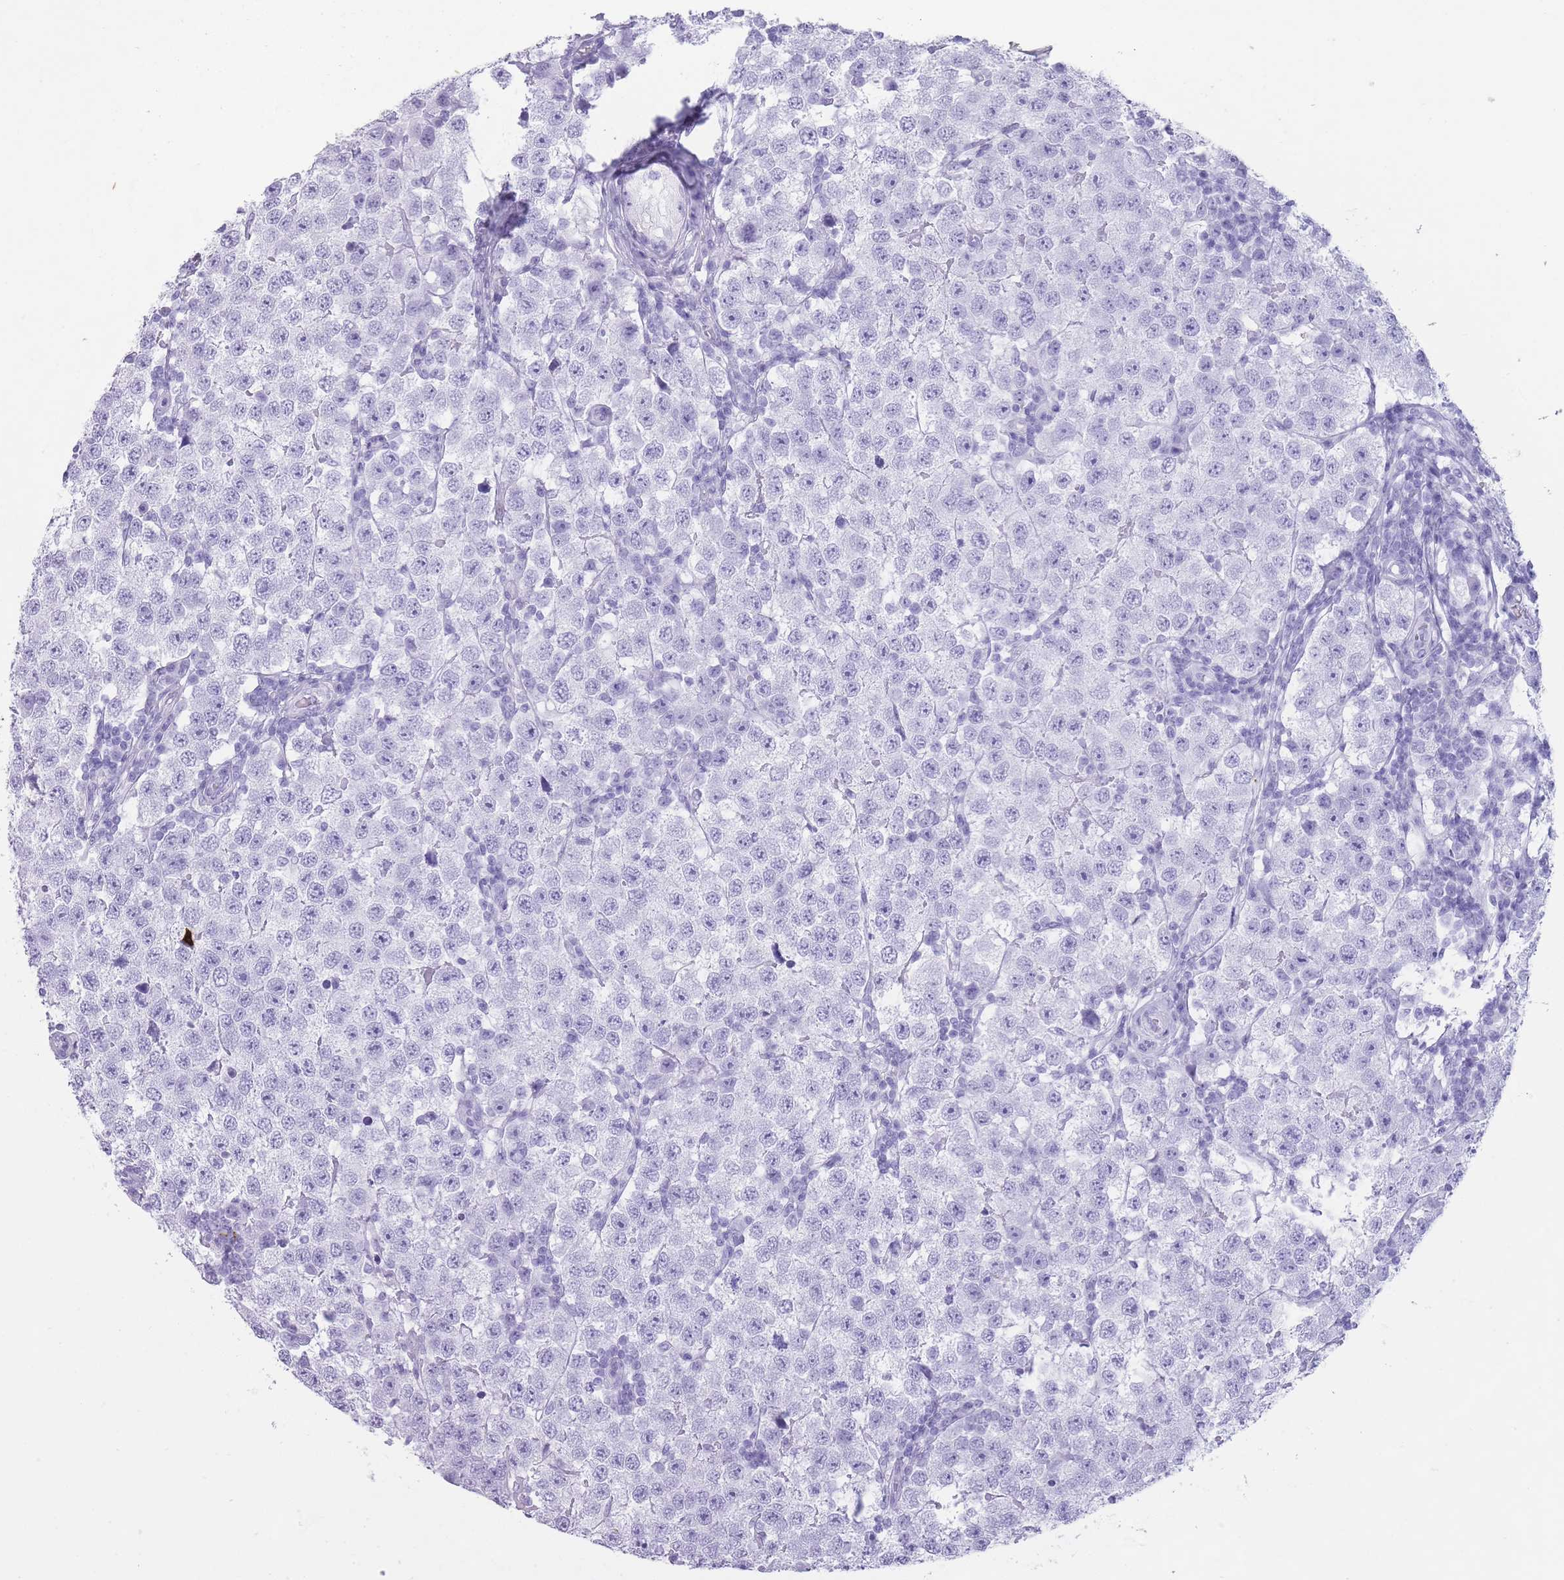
{"staining": {"intensity": "negative", "quantity": "none", "location": "none"}, "tissue": "testis cancer", "cell_type": "Tumor cells", "image_type": "cancer", "snomed": [{"axis": "morphology", "description": "Seminoma, NOS"}, {"axis": "topography", "description": "Testis"}], "caption": "Immunohistochemistry (IHC) histopathology image of testis seminoma stained for a protein (brown), which displays no expression in tumor cells.", "gene": "OR4F21", "patient": {"sex": "male", "age": 34}}